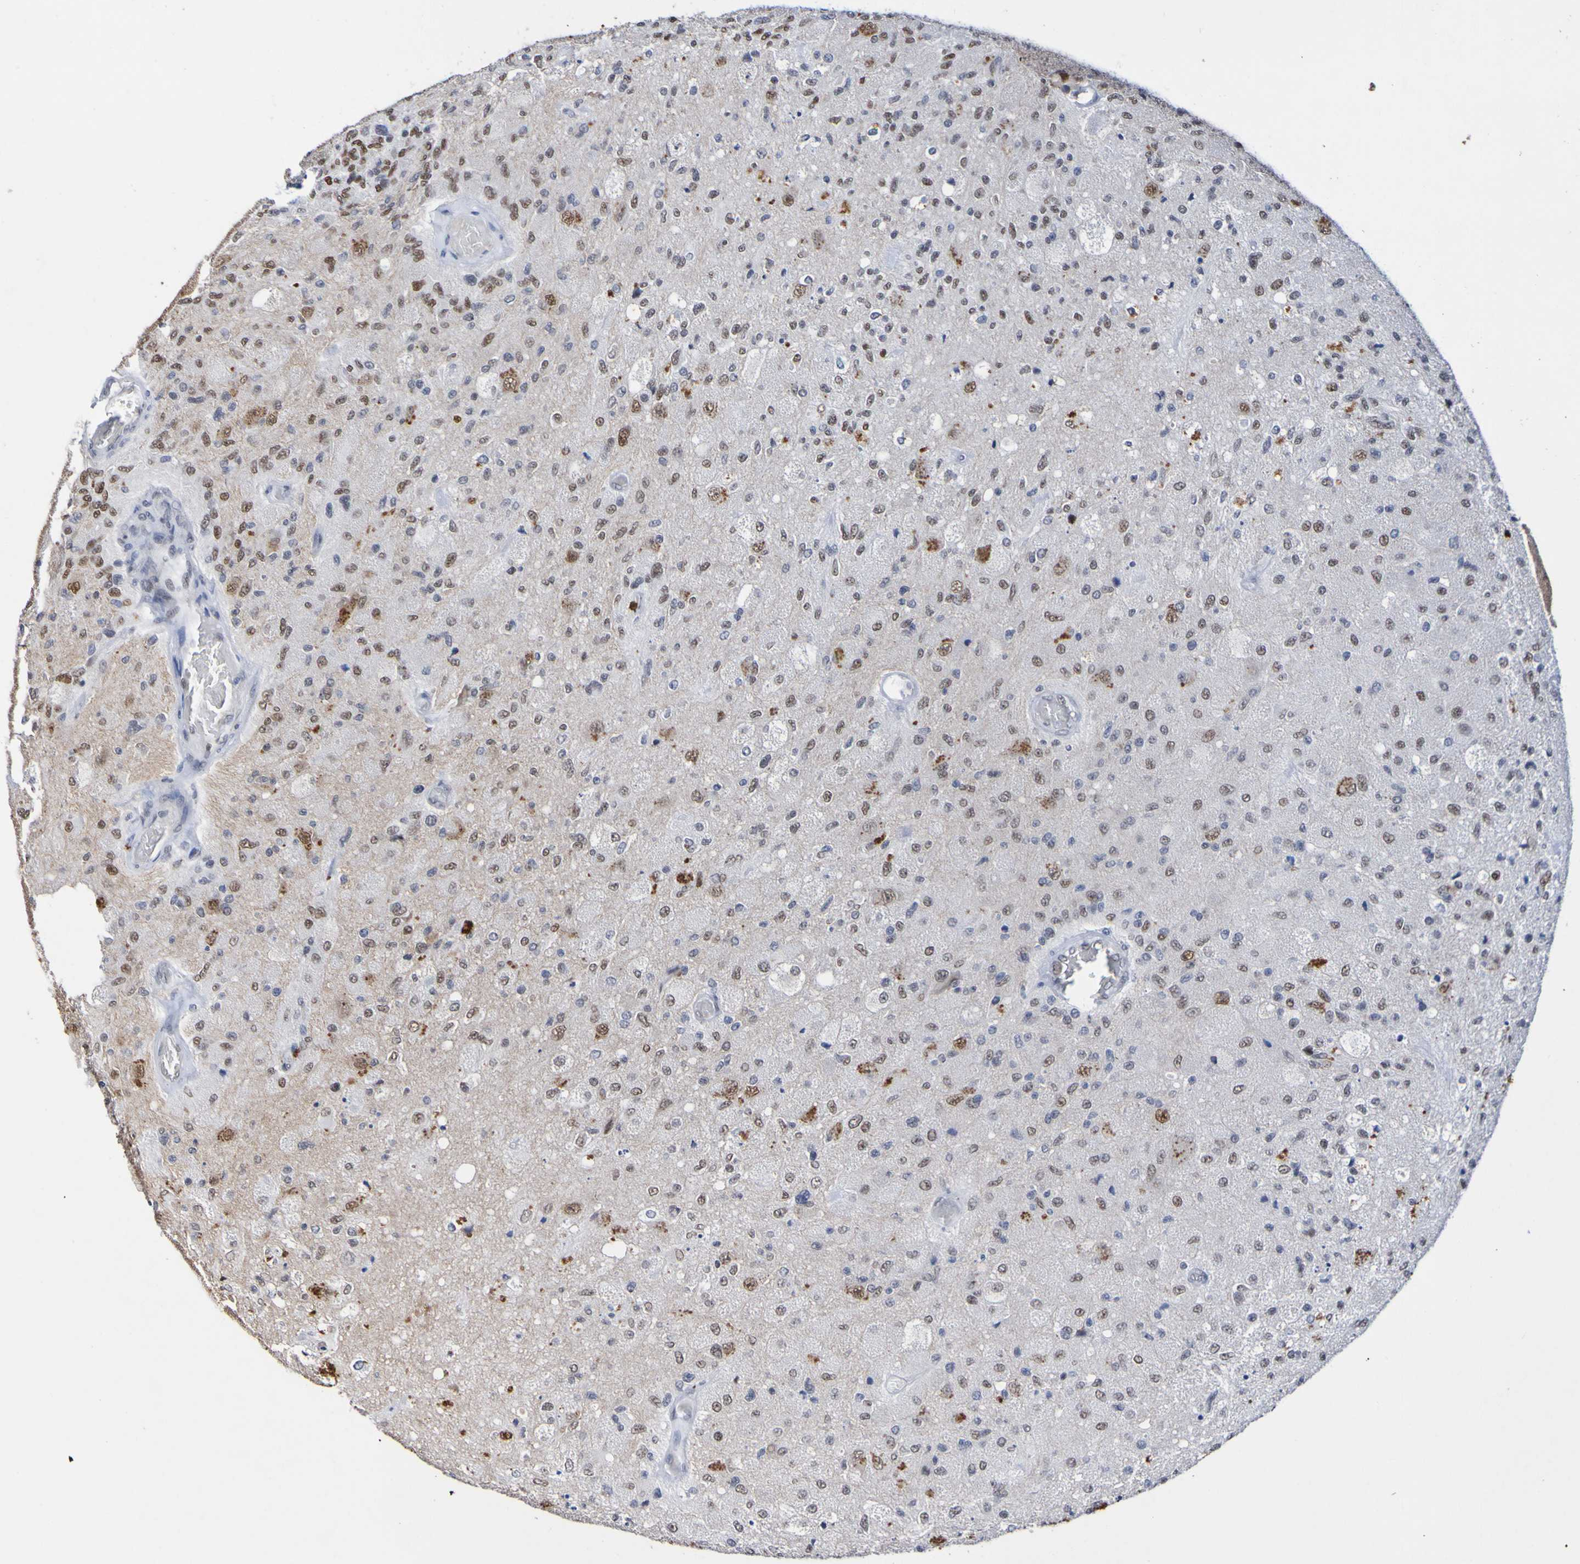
{"staining": {"intensity": "moderate", "quantity": "<25%", "location": "nuclear"}, "tissue": "glioma", "cell_type": "Tumor cells", "image_type": "cancer", "snomed": [{"axis": "morphology", "description": "Normal tissue, NOS"}, {"axis": "morphology", "description": "Glioma, malignant, High grade"}, {"axis": "topography", "description": "Cerebral cortex"}], "caption": "The photomicrograph shows staining of glioma, revealing moderate nuclear protein expression (brown color) within tumor cells.", "gene": "PCGF1", "patient": {"sex": "male", "age": 77}}